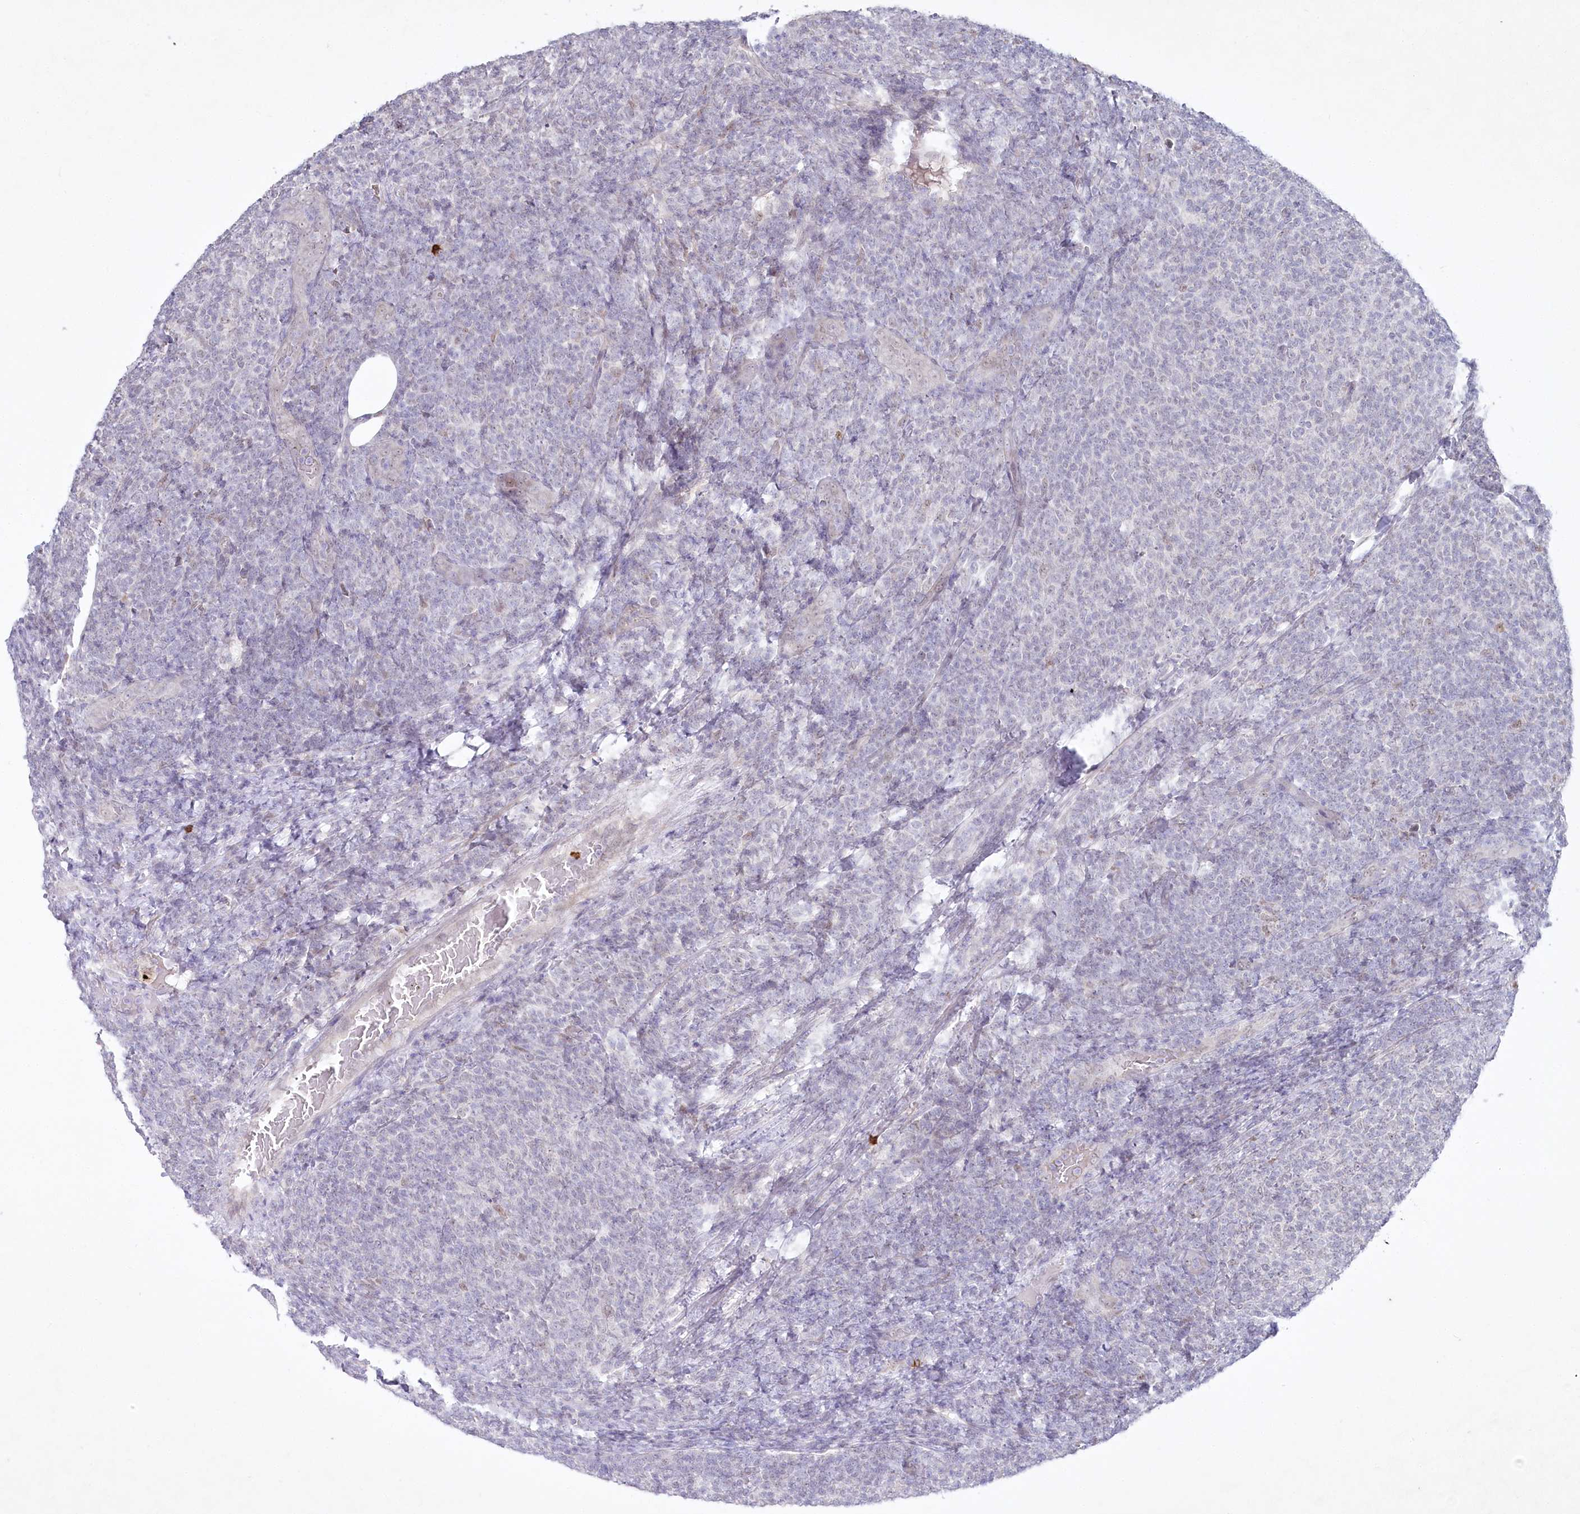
{"staining": {"intensity": "negative", "quantity": "none", "location": "none"}, "tissue": "lymphoma", "cell_type": "Tumor cells", "image_type": "cancer", "snomed": [{"axis": "morphology", "description": "Malignant lymphoma, non-Hodgkin's type, Low grade"}, {"axis": "topography", "description": "Lymph node"}], "caption": "There is no significant expression in tumor cells of lymphoma.", "gene": "ABITRAM", "patient": {"sex": "male", "age": 66}}